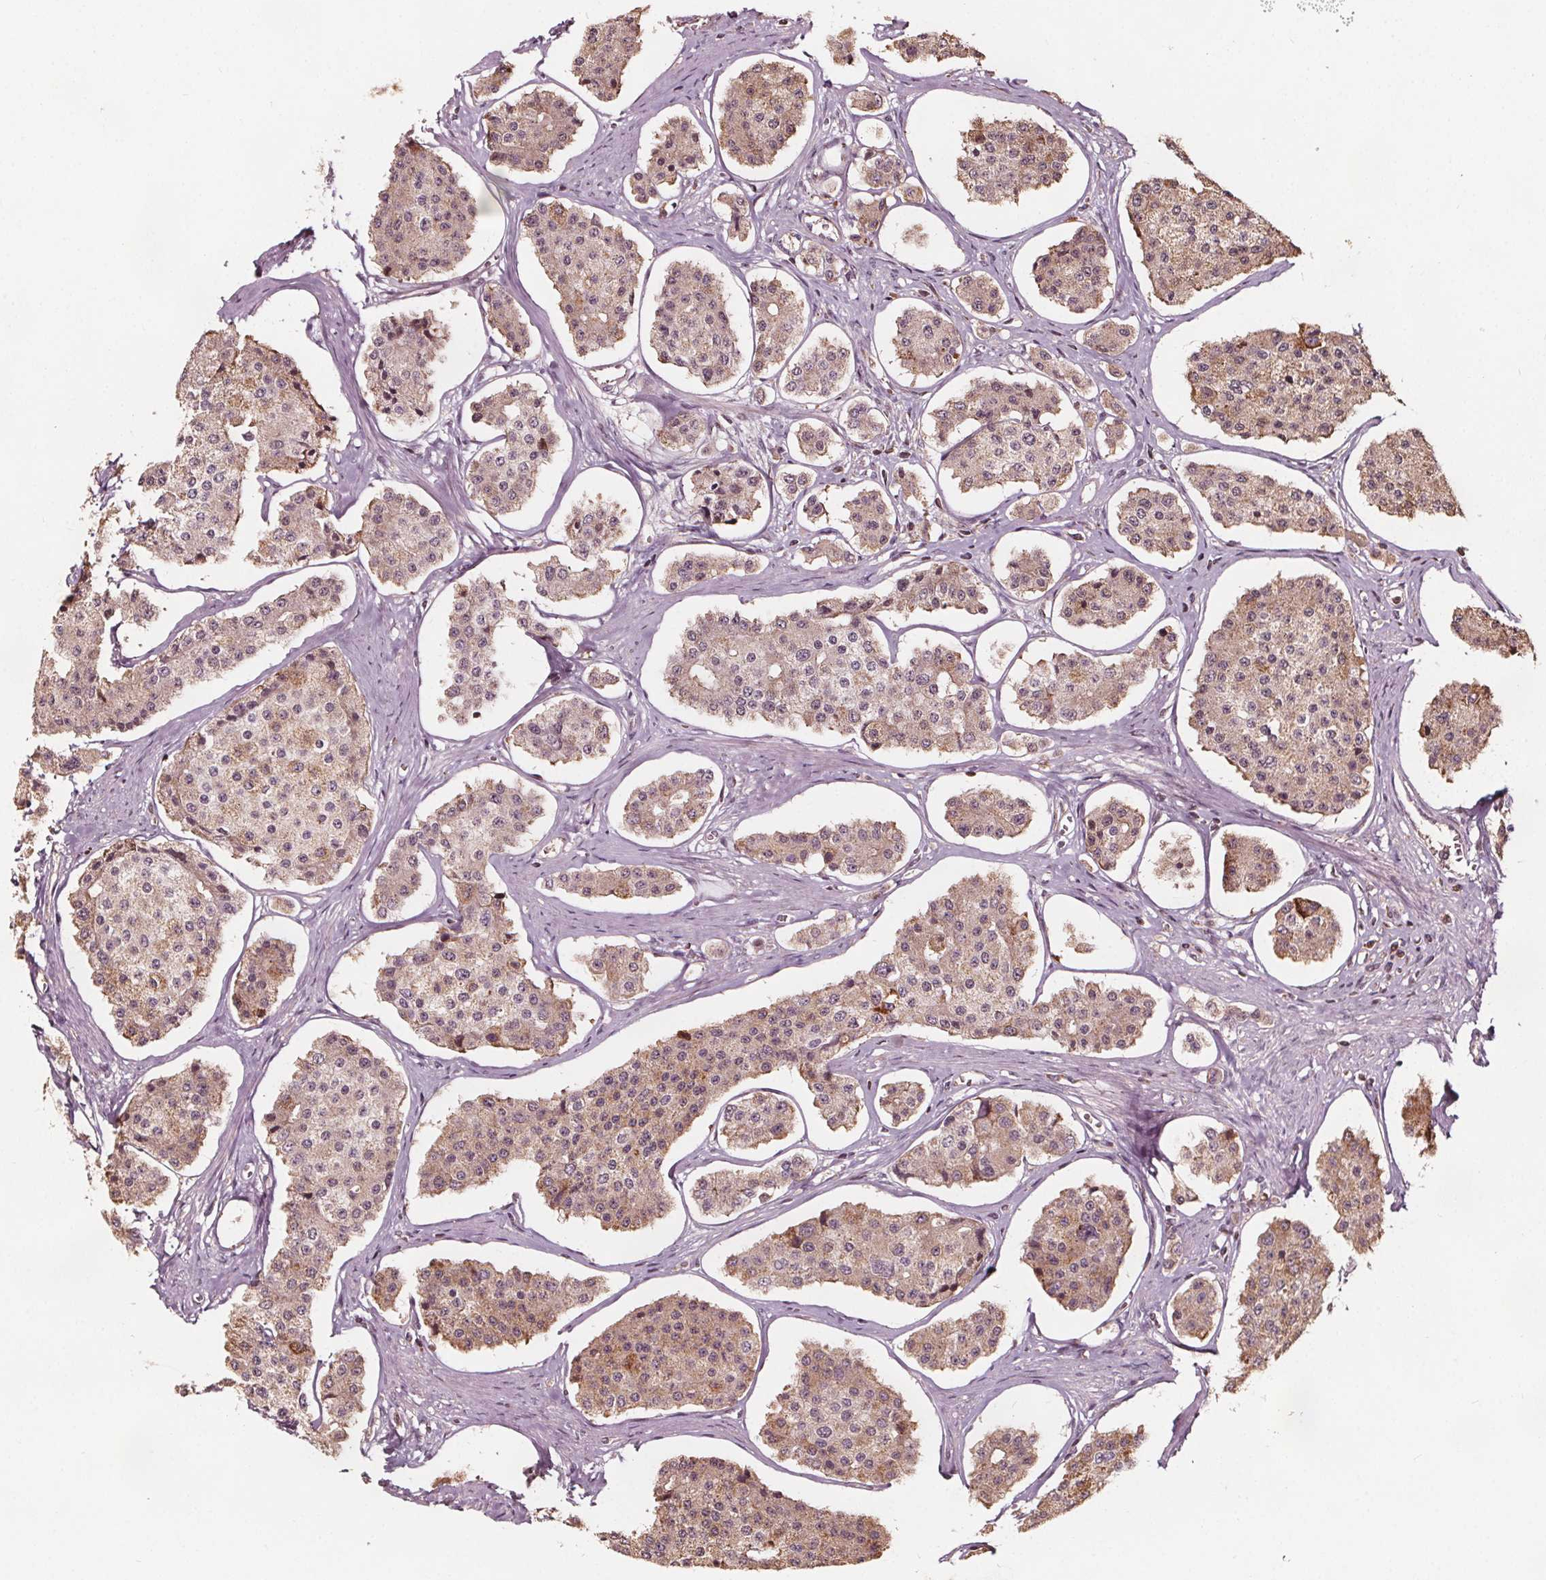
{"staining": {"intensity": "moderate", "quantity": ">75%", "location": "cytoplasmic/membranous"}, "tissue": "carcinoid", "cell_type": "Tumor cells", "image_type": "cancer", "snomed": [{"axis": "morphology", "description": "Carcinoid, malignant, NOS"}, {"axis": "topography", "description": "Small intestine"}], "caption": "The photomicrograph exhibits immunohistochemical staining of carcinoid. There is moderate cytoplasmic/membranous positivity is appreciated in about >75% of tumor cells.", "gene": "AIP", "patient": {"sex": "female", "age": 65}}